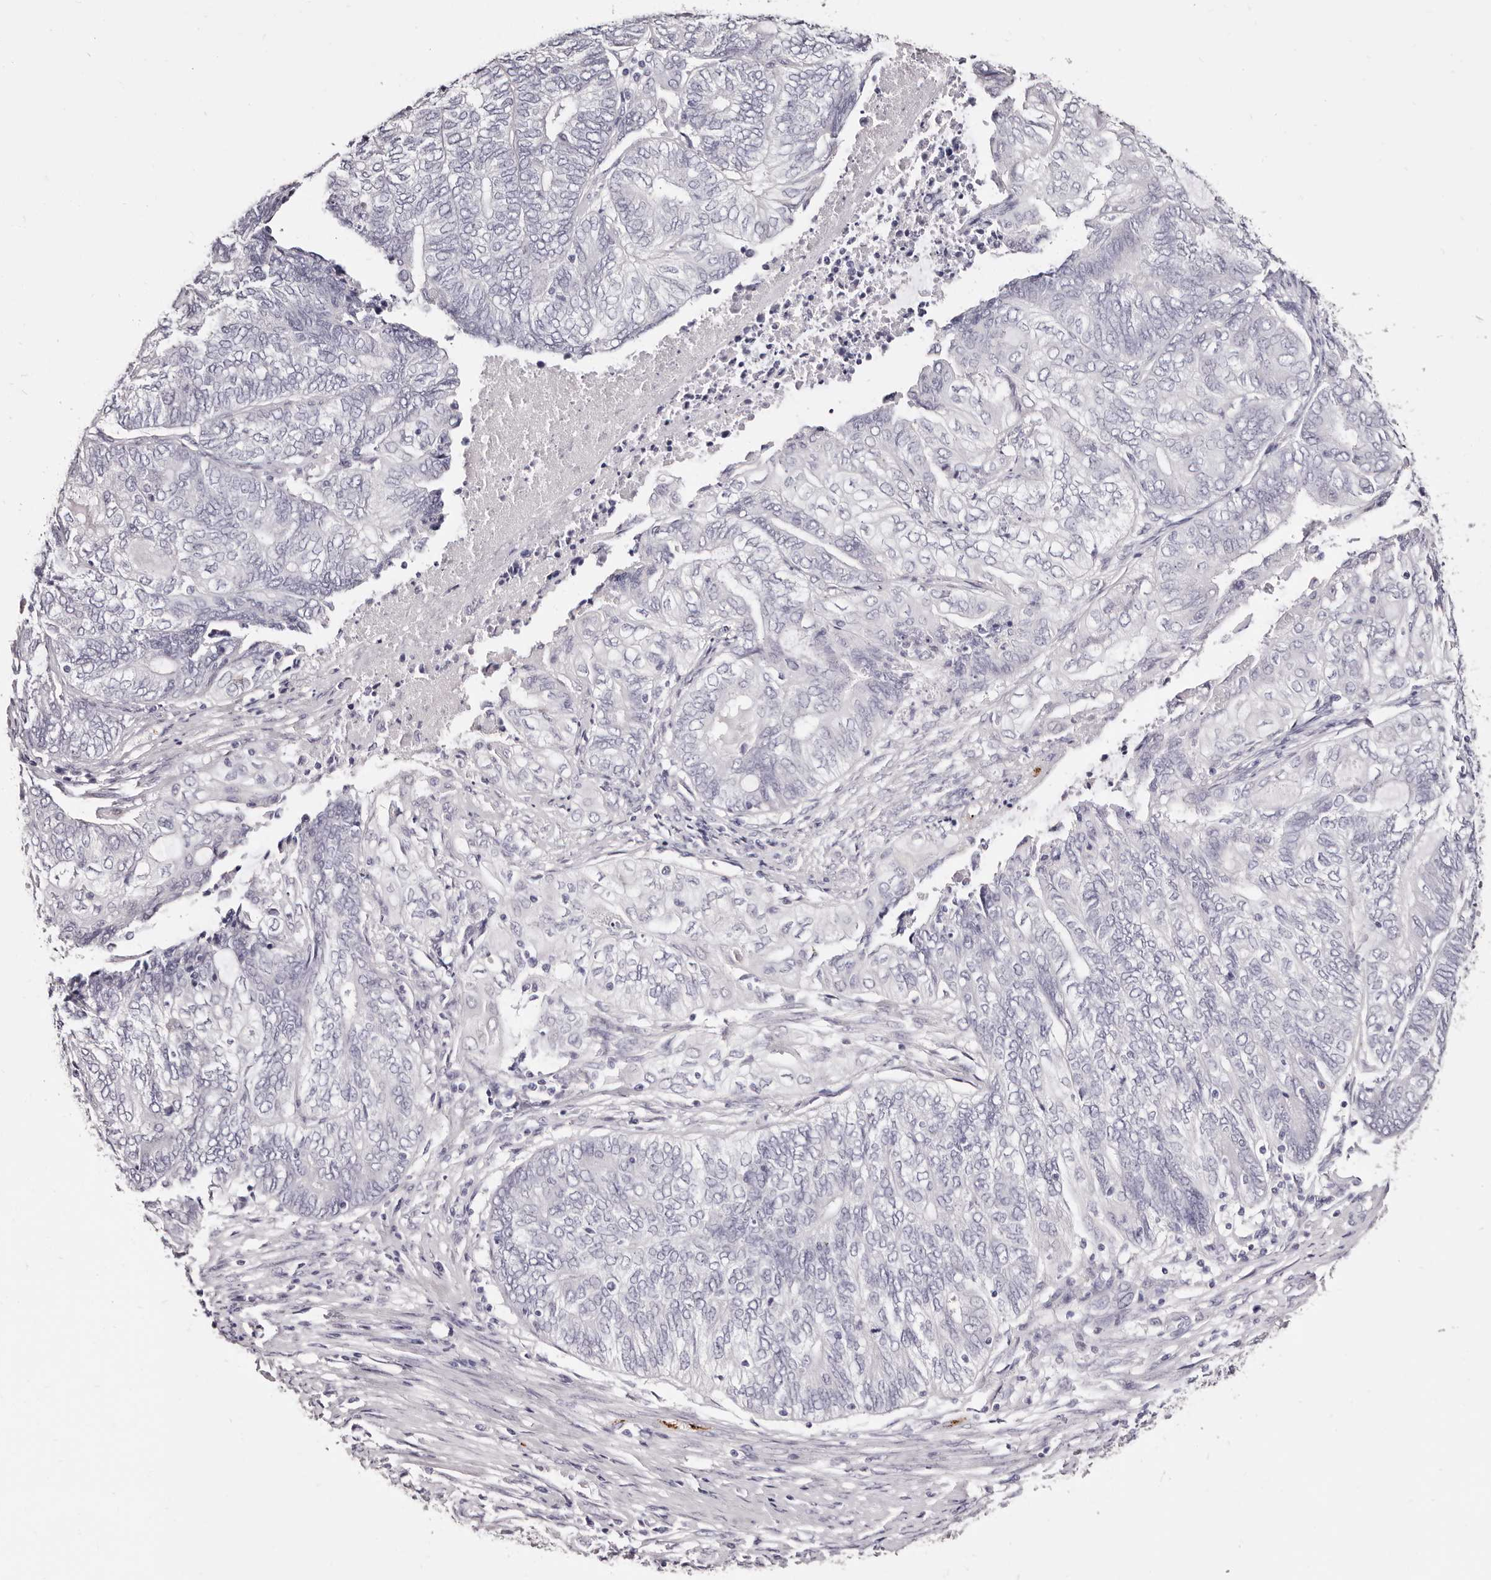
{"staining": {"intensity": "negative", "quantity": "none", "location": "none"}, "tissue": "endometrial cancer", "cell_type": "Tumor cells", "image_type": "cancer", "snomed": [{"axis": "morphology", "description": "Adenocarcinoma, NOS"}, {"axis": "topography", "description": "Uterus"}, {"axis": "topography", "description": "Endometrium"}], "caption": "A micrograph of human endometrial cancer (adenocarcinoma) is negative for staining in tumor cells.", "gene": "PF4", "patient": {"sex": "female", "age": 70}}